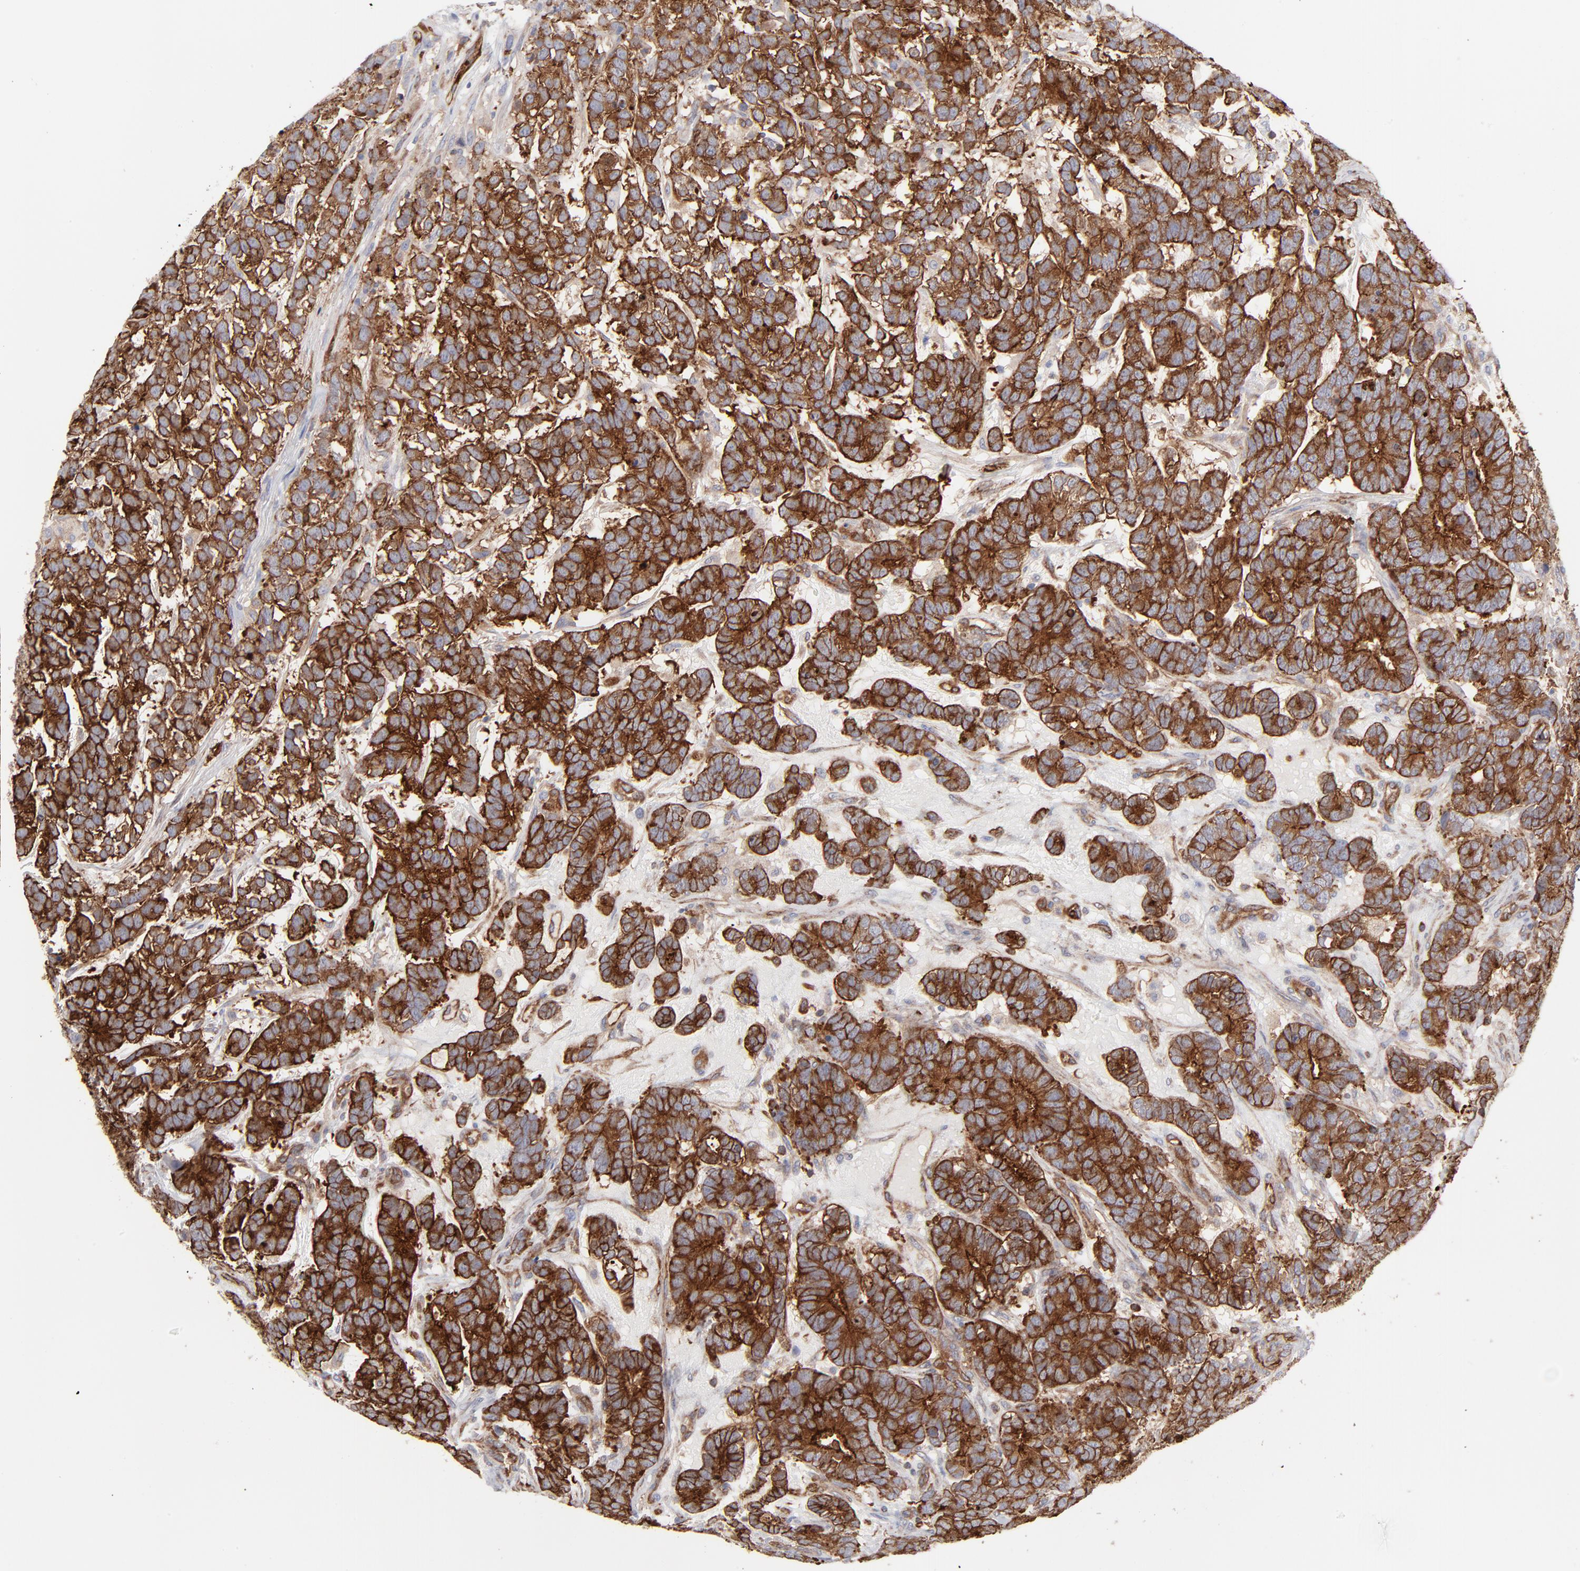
{"staining": {"intensity": "strong", "quantity": ">75%", "location": "cytoplasmic/membranous"}, "tissue": "testis cancer", "cell_type": "Tumor cells", "image_type": "cancer", "snomed": [{"axis": "morphology", "description": "Carcinoma, Embryonal, NOS"}, {"axis": "topography", "description": "Testis"}], "caption": "This is an image of immunohistochemistry staining of testis cancer, which shows strong positivity in the cytoplasmic/membranous of tumor cells.", "gene": "PXN", "patient": {"sex": "male", "age": 26}}